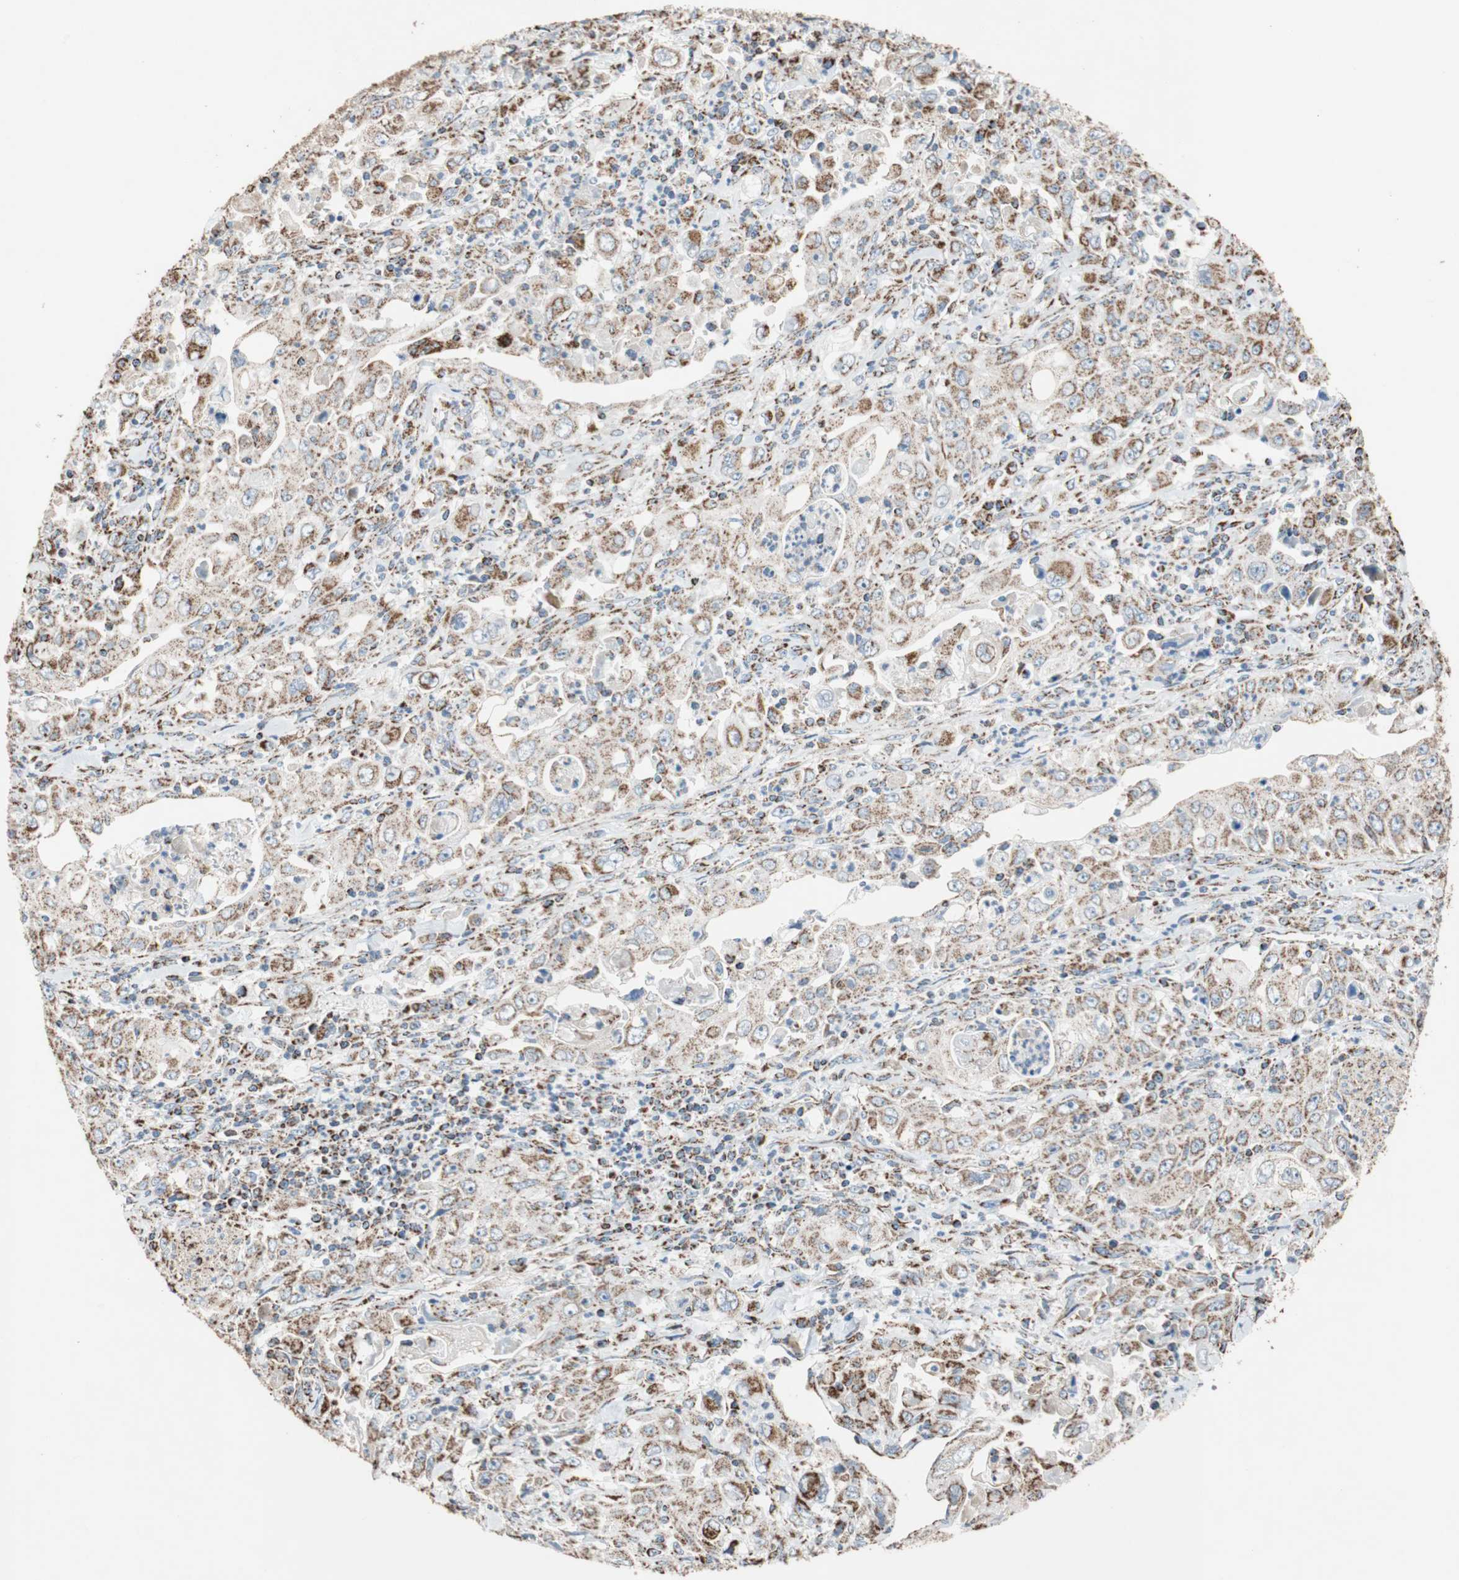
{"staining": {"intensity": "moderate", "quantity": ">75%", "location": "cytoplasmic/membranous"}, "tissue": "pancreatic cancer", "cell_type": "Tumor cells", "image_type": "cancer", "snomed": [{"axis": "morphology", "description": "Adenocarcinoma, NOS"}, {"axis": "topography", "description": "Pancreas"}], "caption": "Brown immunohistochemical staining in pancreatic adenocarcinoma exhibits moderate cytoplasmic/membranous expression in approximately >75% of tumor cells.", "gene": "PCSK4", "patient": {"sex": "male", "age": 70}}